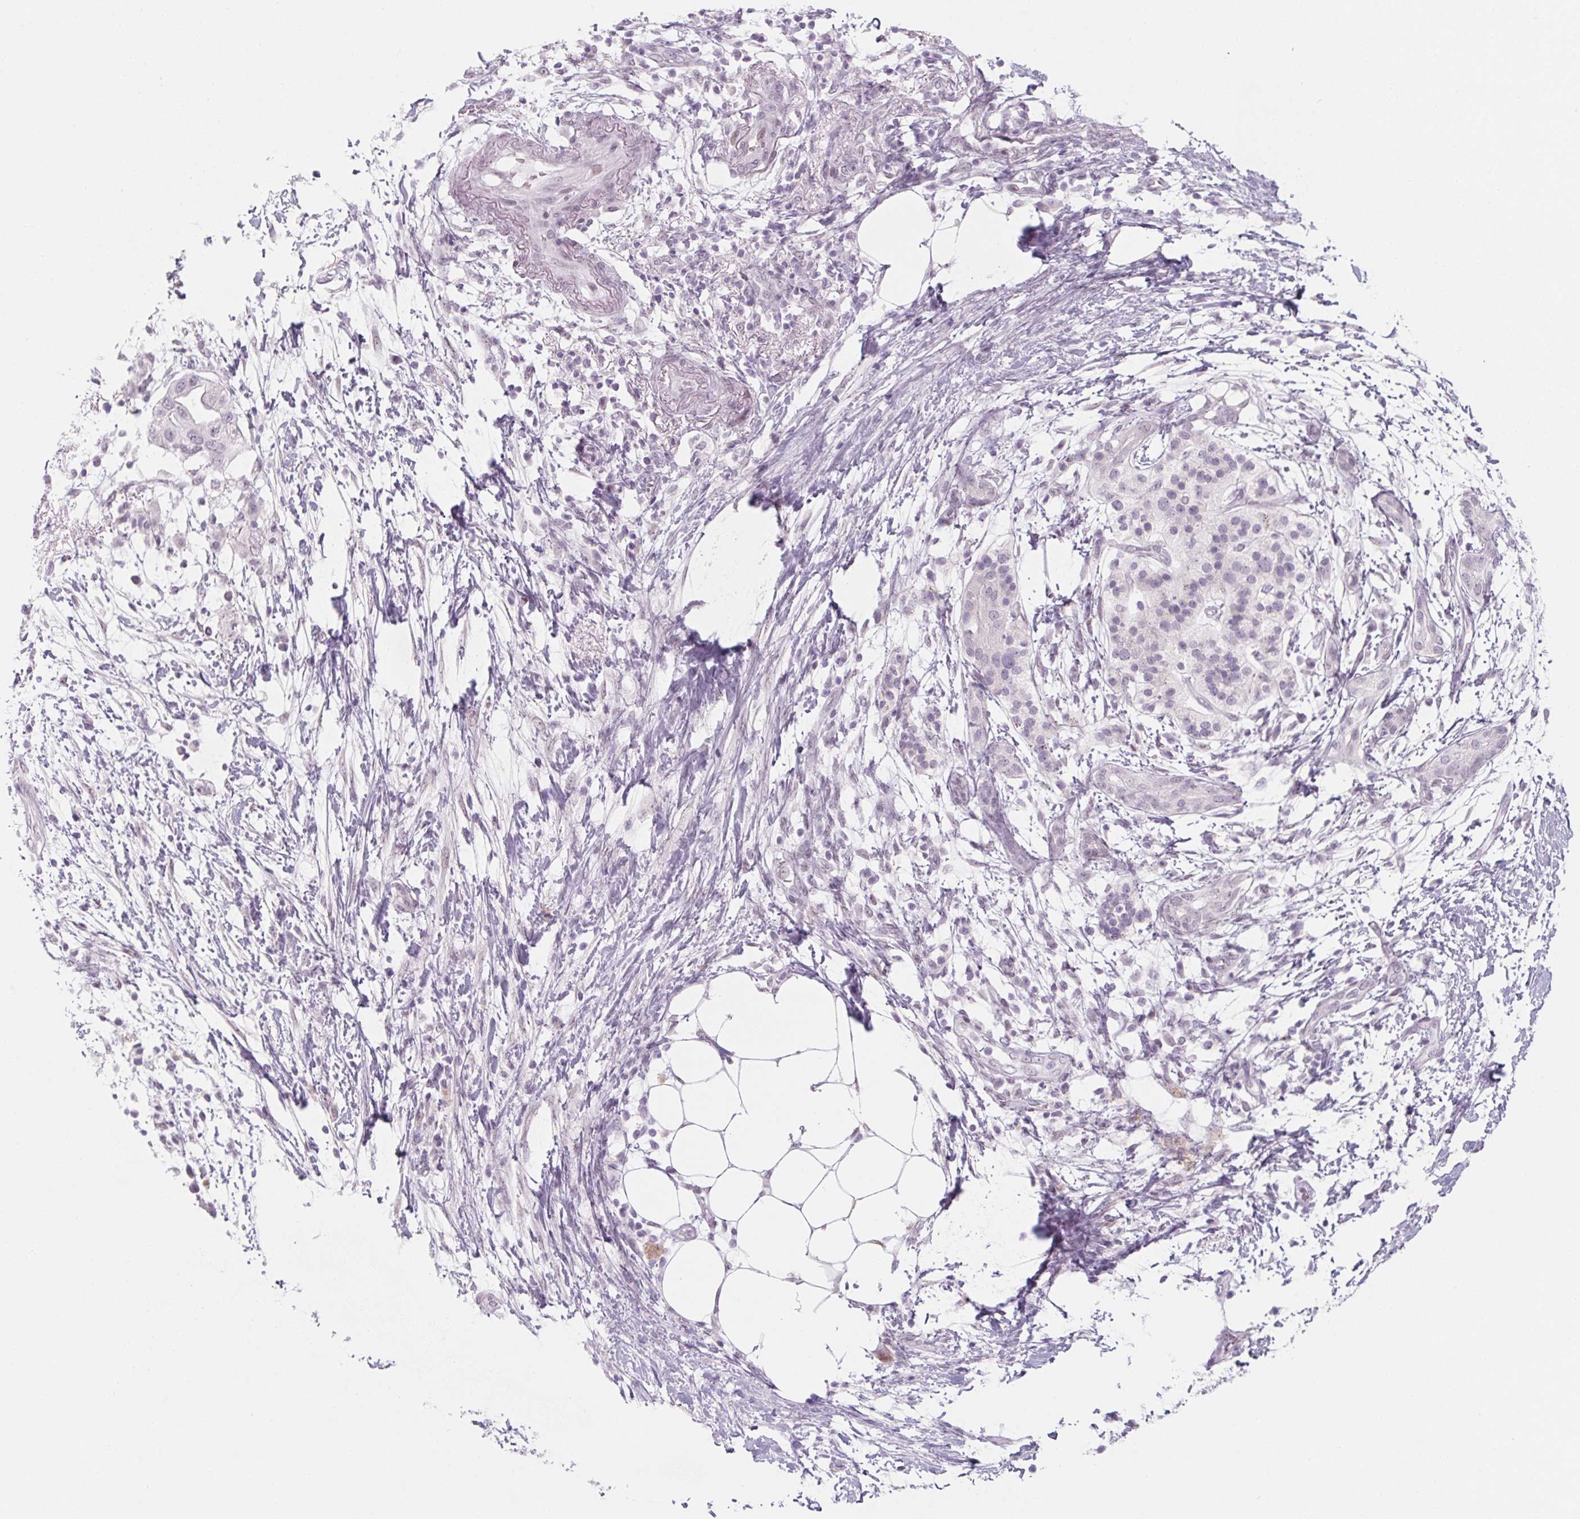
{"staining": {"intensity": "negative", "quantity": "none", "location": "none"}, "tissue": "pancreatic cancer", "cell_type": "Tumor cells", "image_type": "cancer", "snomed": [{"axis": "morphology", "description": "Adenocarcinoma, NOS"}, {"axis": "topography", "description": "Pancreas"}], "caption": "Tumor cells show no significant expression in pancreatic cancer.", "gene": "KCNQ2", "patient": {"sex": "female", "age": 72}}